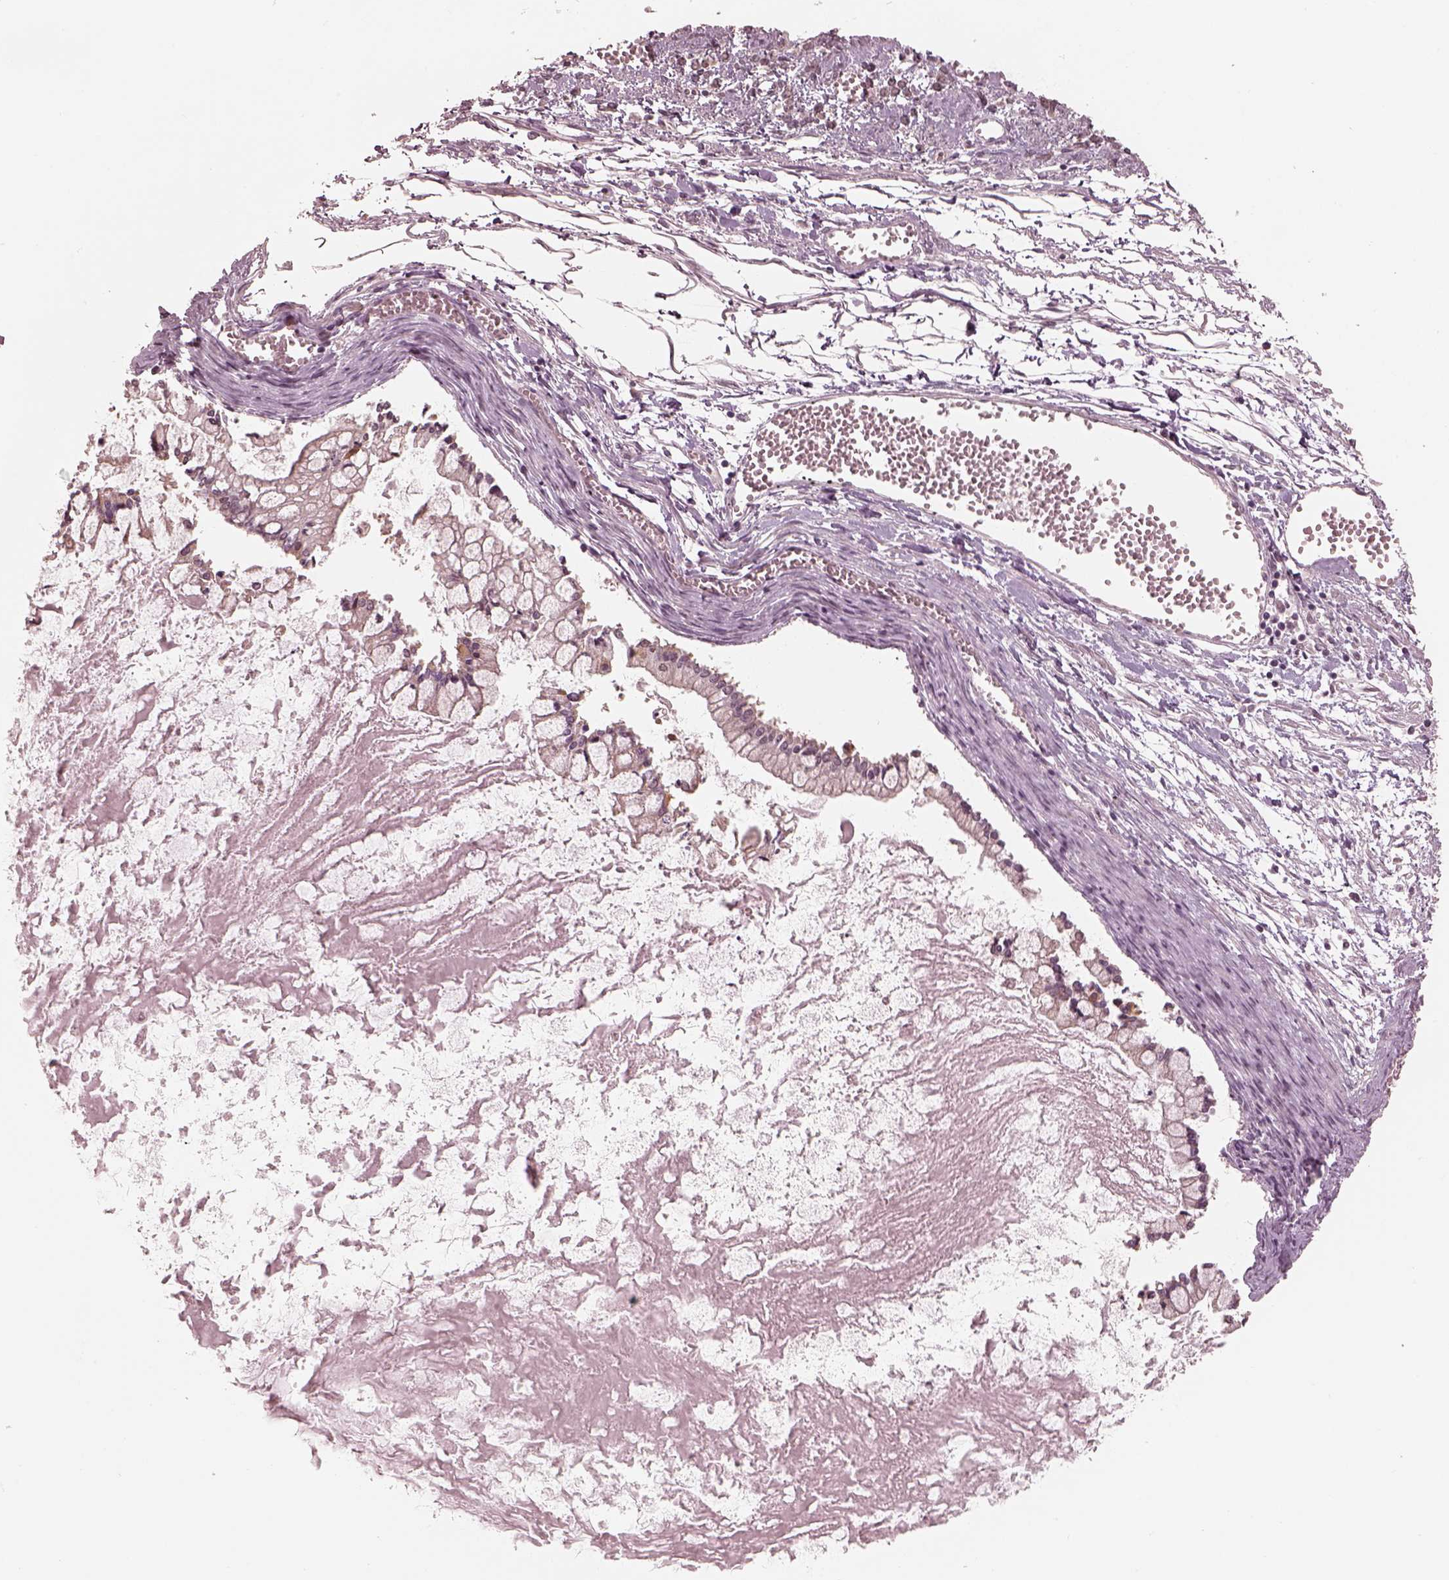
{"staining": {"intensity": "negative", "quantity": "none", "location": "none"}, "tissue": "ovarian cancer", "cell_type": "Tumor cells", "image_type": "cancer", "snomed": [{"axis": "morphology", "description": "Cystadenocarcinoma, mucinous, NOS"}, {"axis": "topography", "description": "Ovary"}], "caption": "Immunohistochemistry photomicrograph of neoplastic tissue: human ovarian cancer (mucinous cystadenocarcinoma) stained with DAB demonstrates no significant protein positivity in tumor cells. The staining is performed using DAB (3,3'-diaminobenzidine) brown chromogen with nuclei counter-stained in using hematoxylin.", "gene": "IQCB1", "patient": {"sex": "female", "age": 67}}